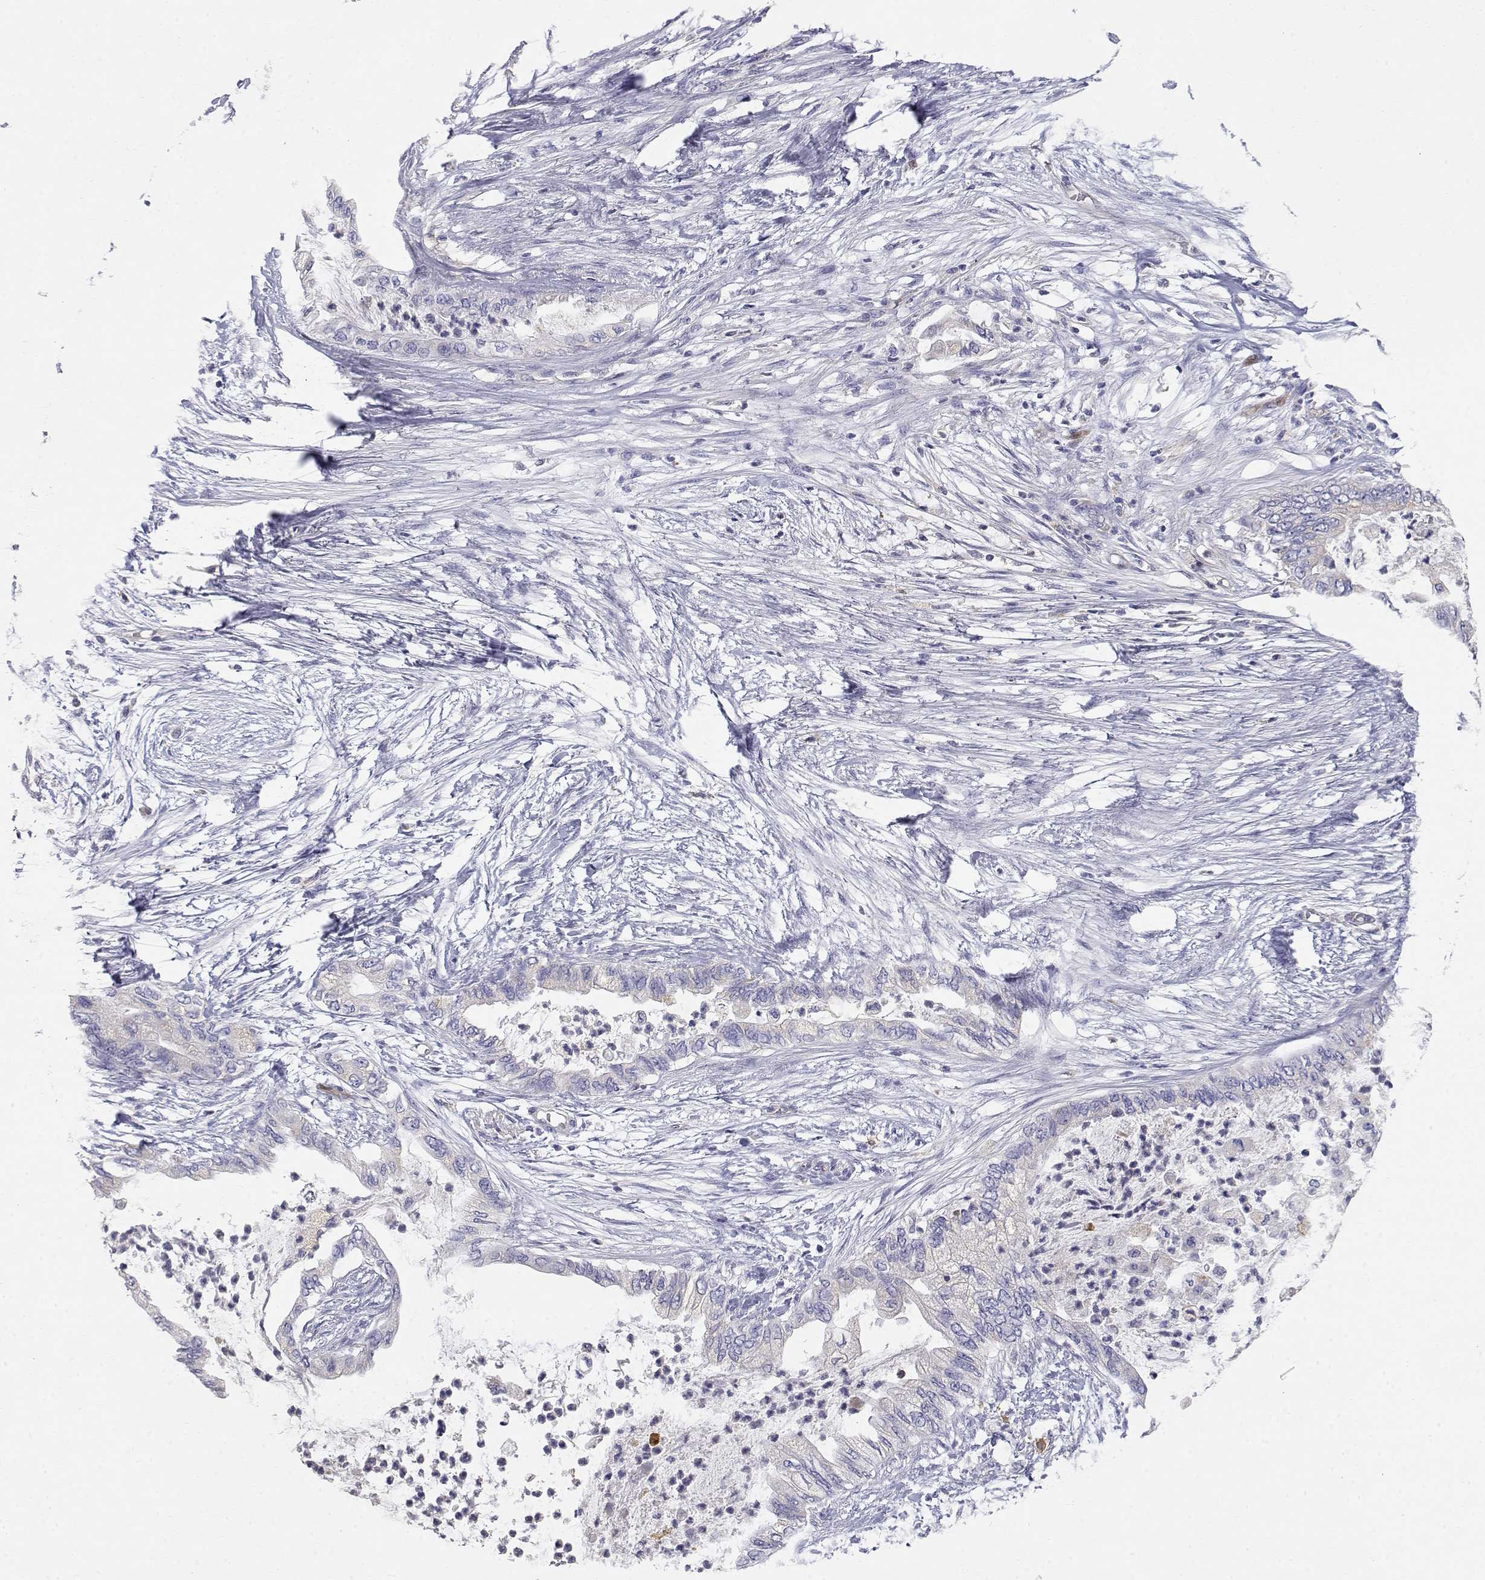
{"staining": {"intensity": "negative", "quantity": "none", "location": "none"}, "tissue": "pancreatic cancer", "cell_type": "Tumor cells", "image_type": "cancer", "snomed": [{"axis": "morphology", "description": "Normal tissue, NOS"}, {"axis": "morphology", "description": "Adenocarcinoma, NOS"}, {"axis": "topography", "description": "Pancreas"}, {"axis": "topography", "description": "Duodenum"}], "caption": "Immunohistochemistry micrograph of human pancreatic cancer stained for a protein (brown), which demonstrates no positivity in tumor cells.", "gene": "ADA", "patient": {"sex": "female", "age": 60}}